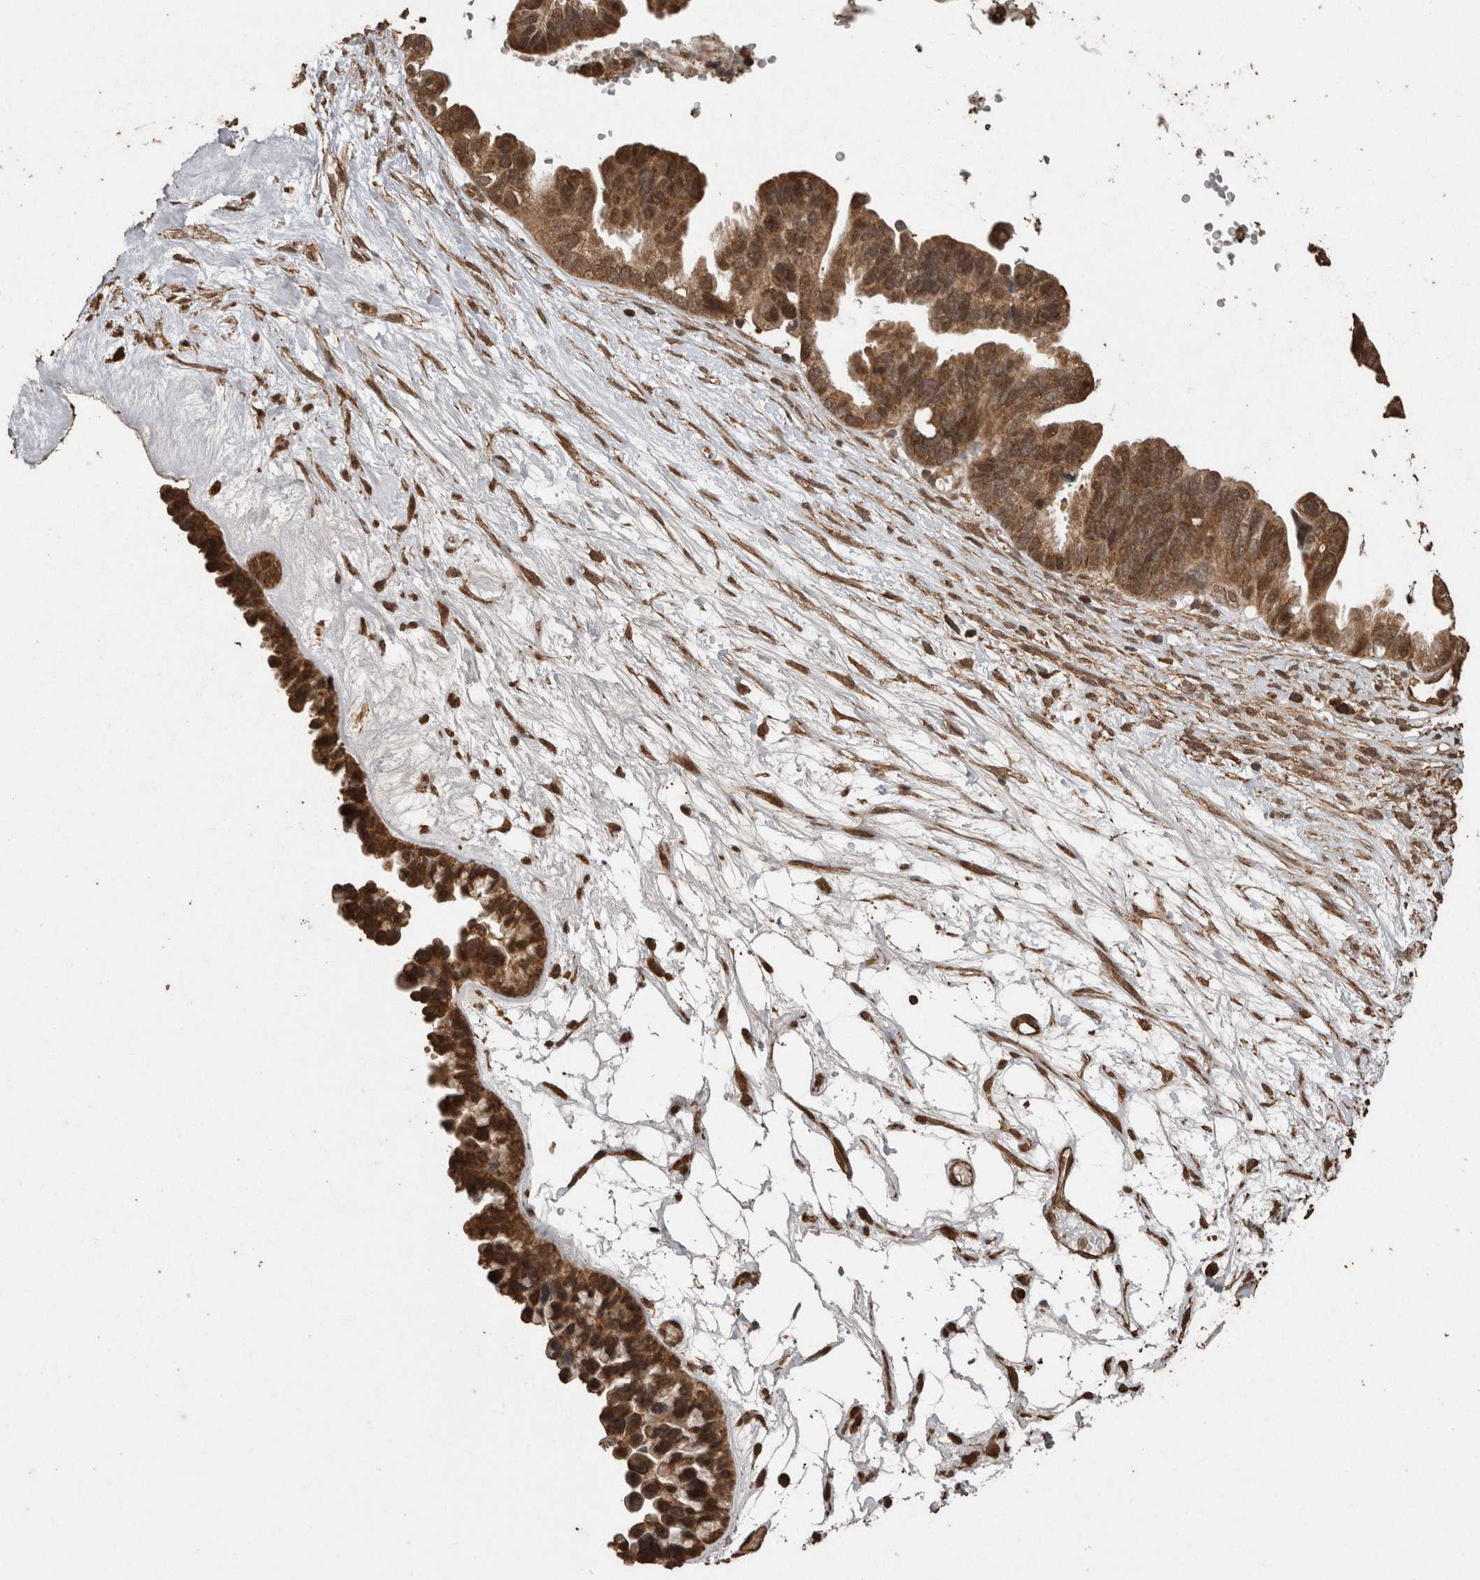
{"staining": {"intensity": "moderate", "quantity": ">75%", "location": "cytoplasmic/membranous"}, "tissue": "ovarian cancer", "cell_type": "Tumor cells", "image_type": "cancer", "snomed": [{"axis": "morphology", "description": "Cystadenocarcinoma, serous, NOS"}, {"axis": "topography", "description": "Ovary"}], "caption": "This photomicrograph demonstrates ovarian serous cystadenocarcinoma stained with immunohistochemistry to label a protein in brown. The cytoplasmic/membranous of tumor cells show moderate positivity for the protein. Nuclei are counter-stained blue.", "gene": "PINK1", "patient": {"sex": "female", "age": 56}}